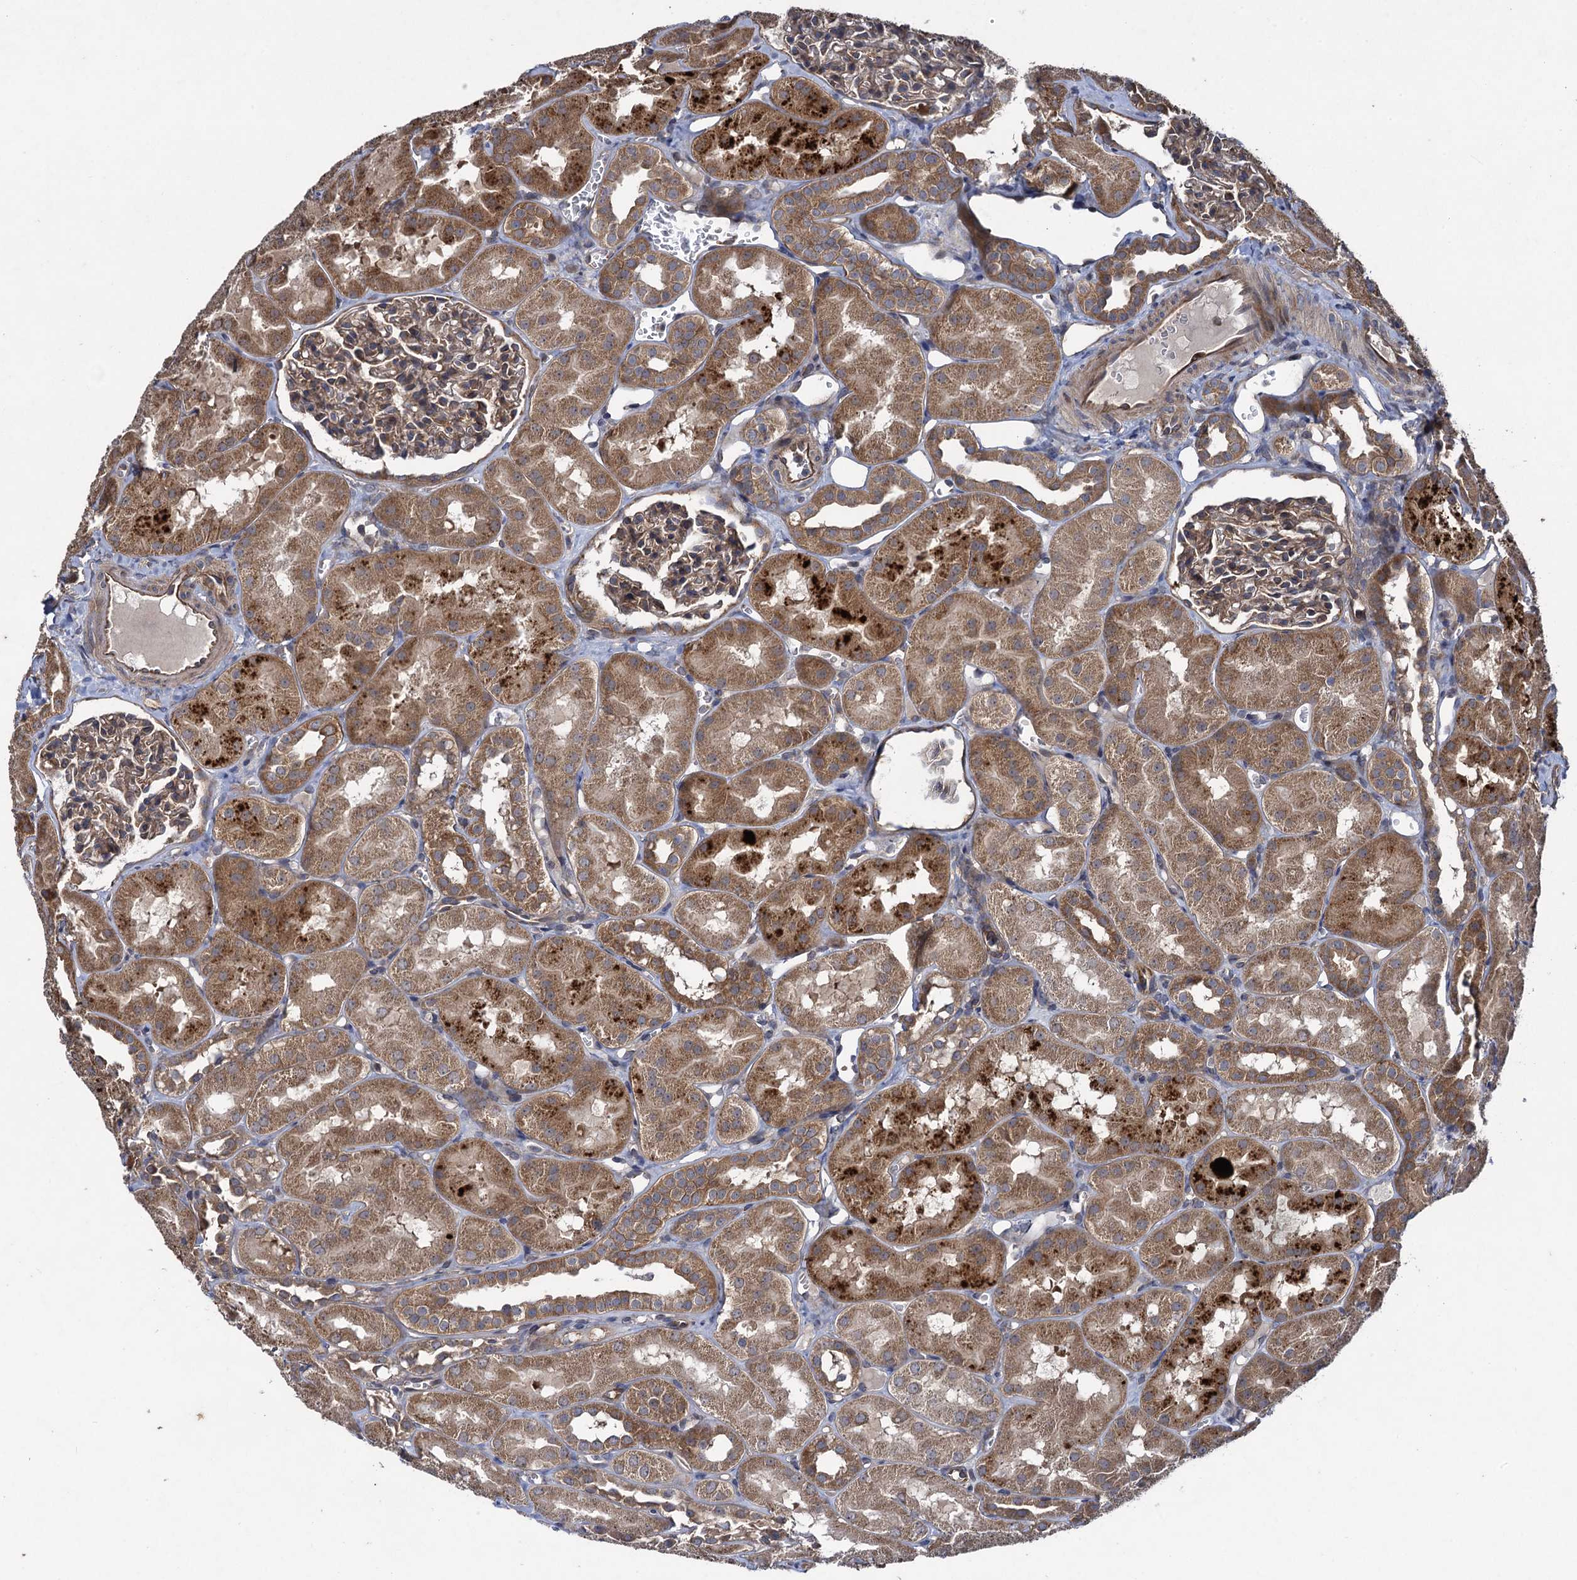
{"staining": {"intensity": "moderate", "quantity": ">75%", "location": "cytoplasmic/membranous"}, "tissue": "kidney", "cell_type": "Cells in glomeruli", "image_type": "normal", "snomed": [{"axis": "morphology", "description": "Normal tissue, NOS"}, {"axis": "topography", "description": "Kidney"}, {"axis": "topography", "description": "Urinary bladder"}], "caption": "The image reveals a brown stain indicating the presence of a protein in the cytoplasmic/membranous of cells in glomeruli in kidney. (DAB IHC, brown staining for protein, blue staining for nuclei).", "gene": "HAUS1", "patient": {"sex": "male", "age": 16}}